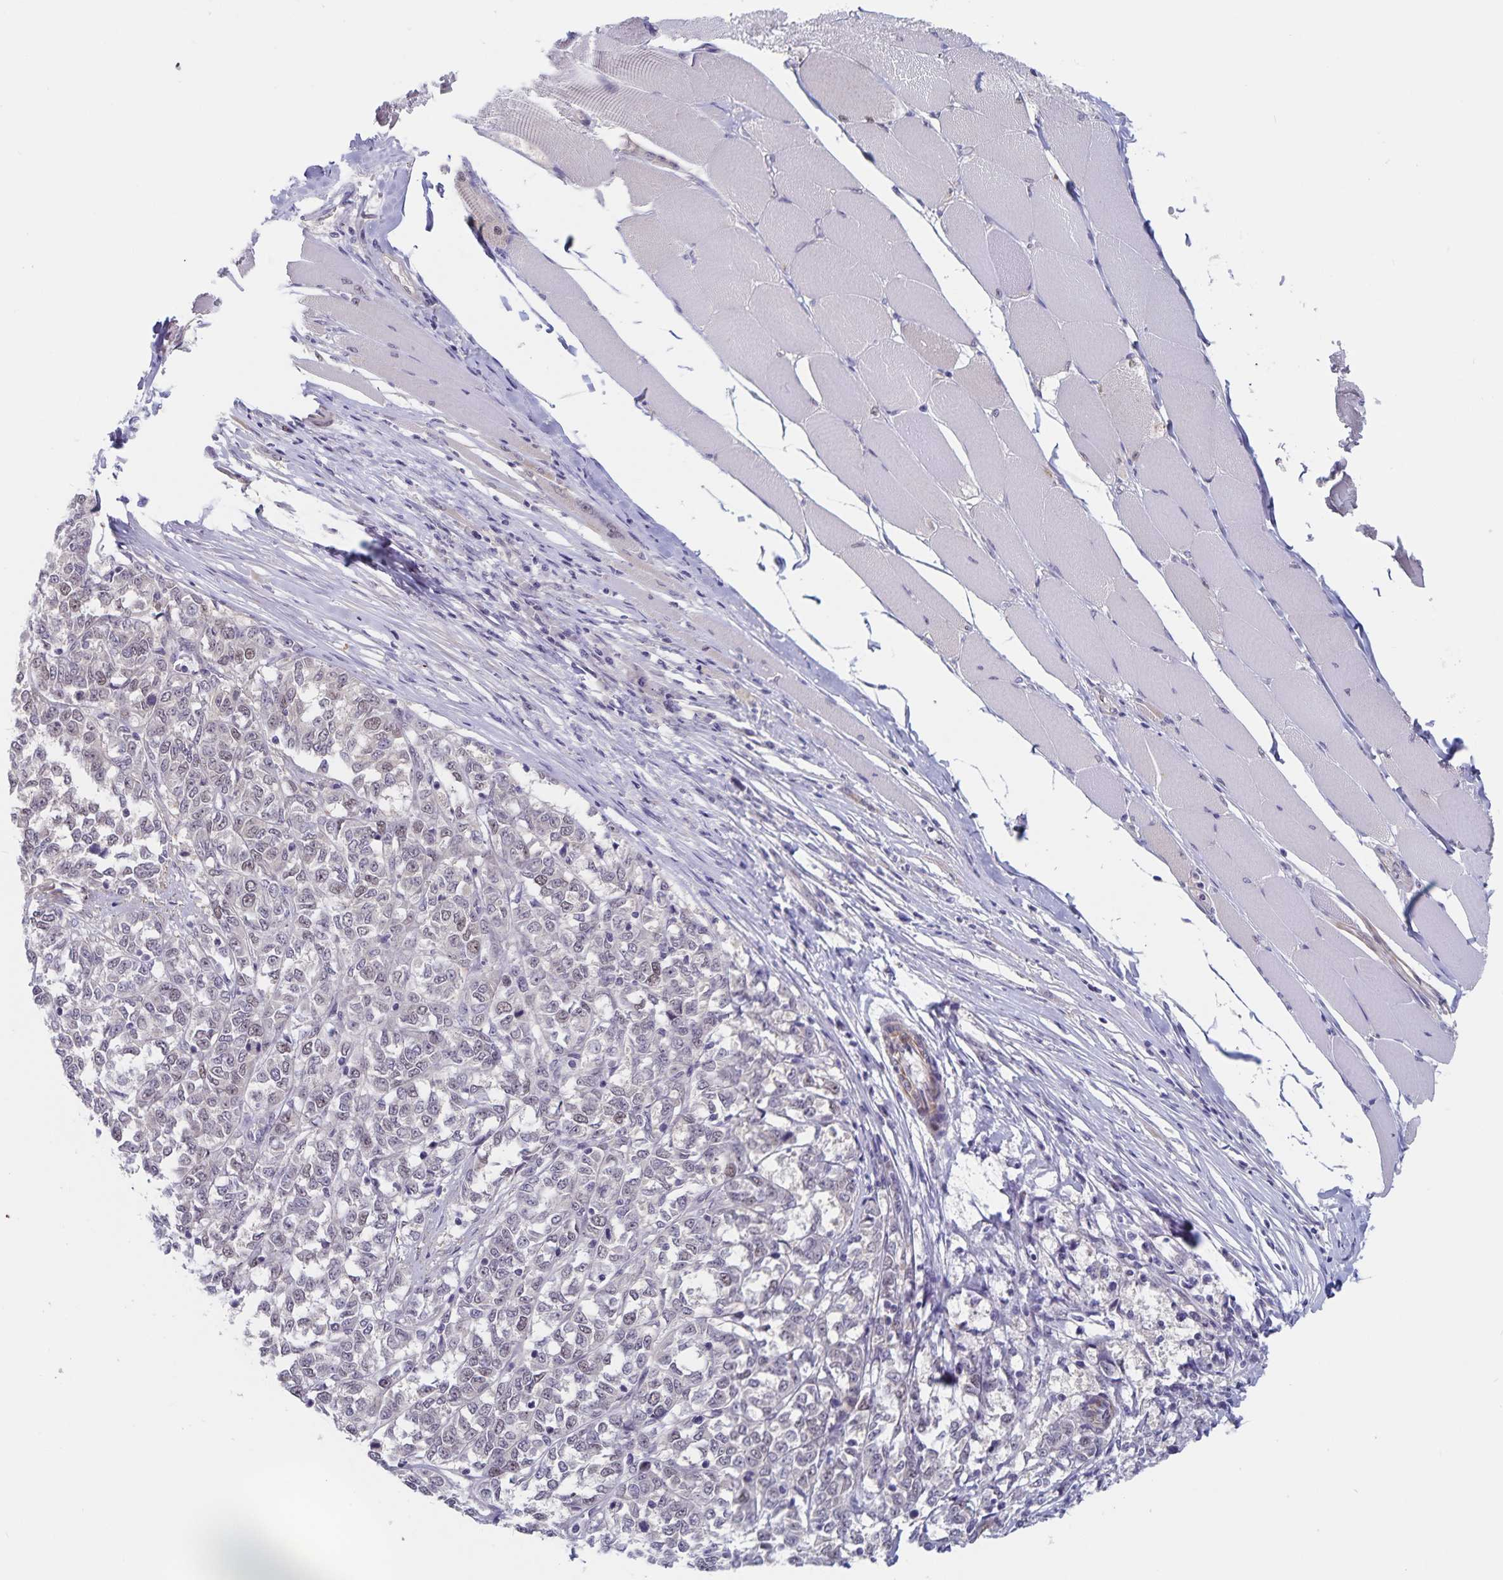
{"staining": {"intensity": "negative", "quantity": "none", "location": "none"}, "tissue": "melanoma", "cell_type": "Tumor cells", "image_type": "cancer", "snomed": [{"axis": "morphology", "description": "Malignant melanoma, NOS"}, {"axis": "topography", "description": "Skin"}], "caption": "Immunohistochemistry (IHC) of human malignant melanoma shows no positivity in tumor cells.", "gene": "BAG6", "patient": {"sex": "female", "age": 72}}